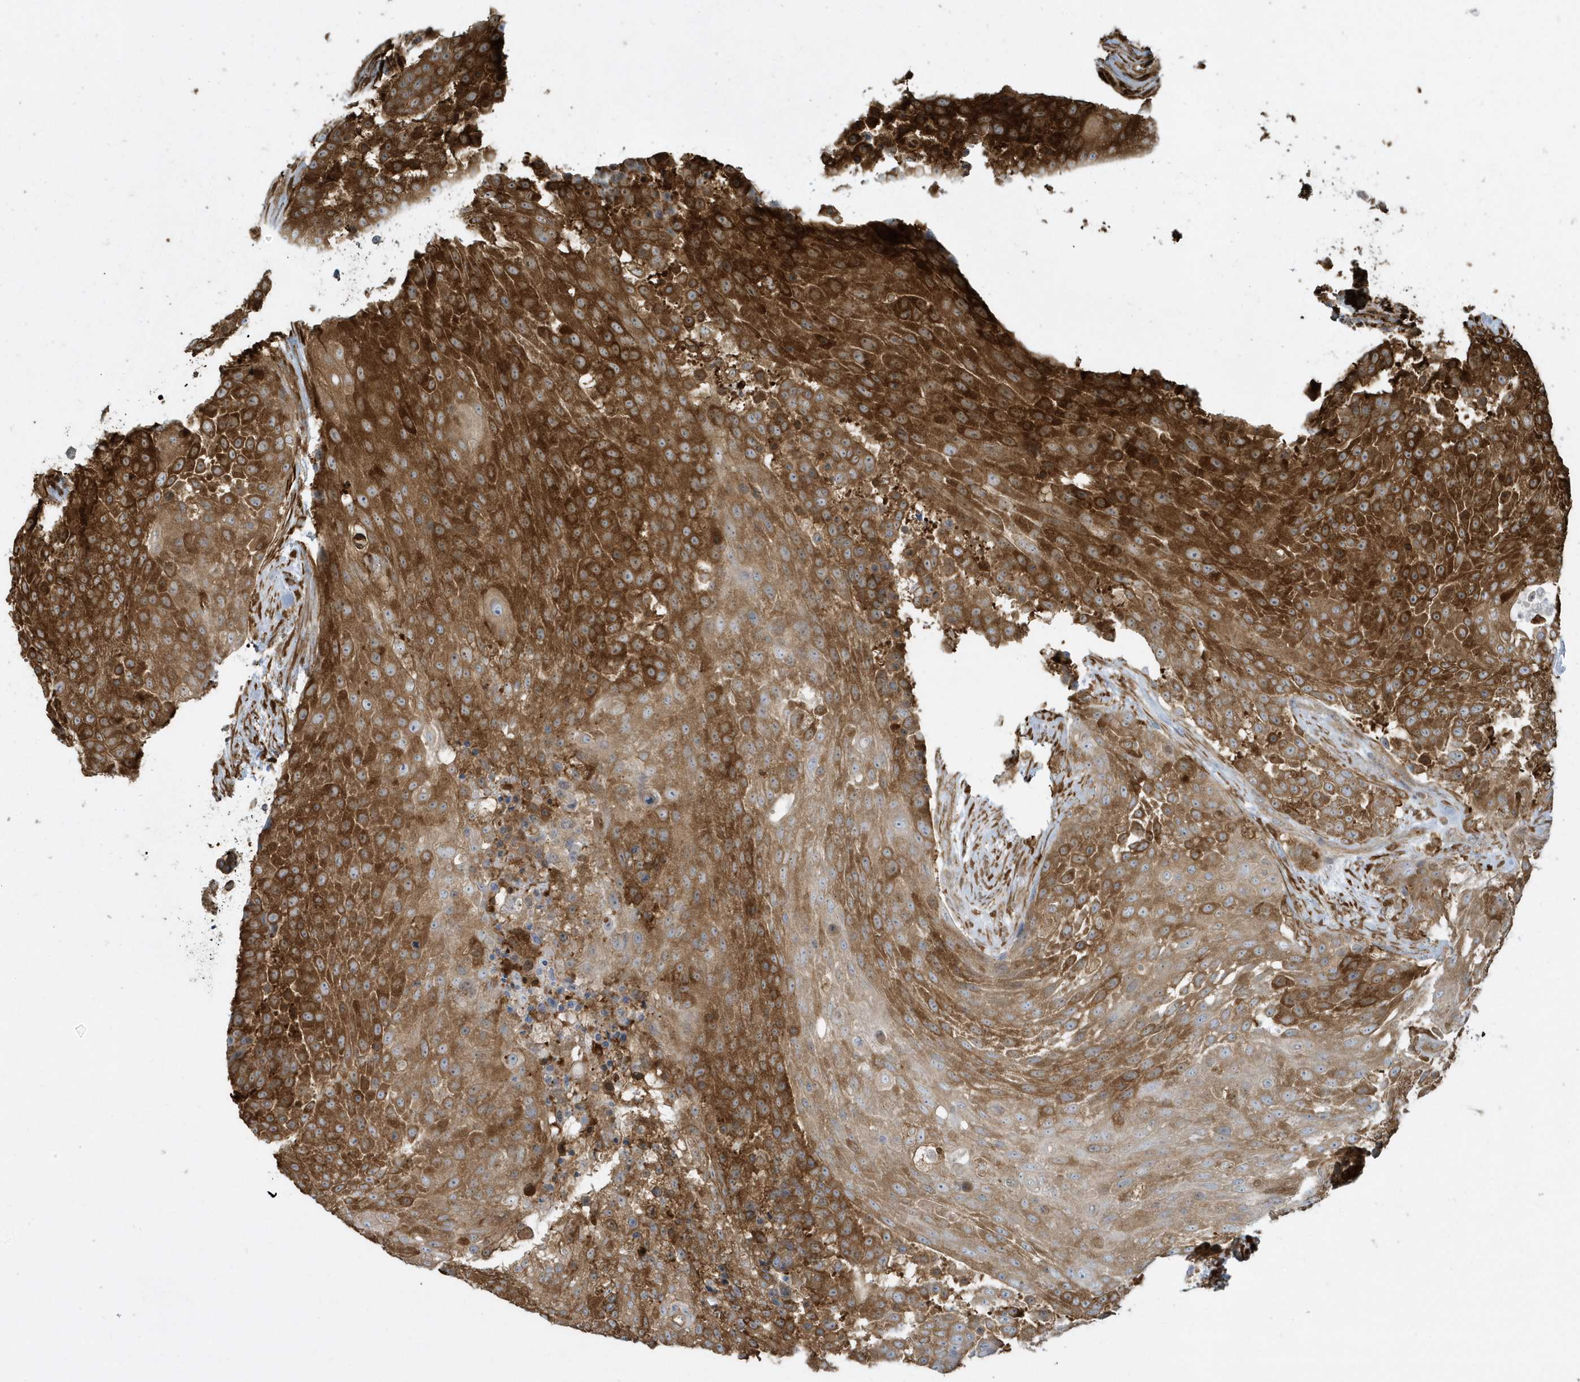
{"staining": {"intensity": "strong", "quantity": ">75%", "location": "cytoplasmic/membranous"}, "tissue": "urothelial cancer", "cell_type": "Tumor cells", "image_type": "cancer", "snomed": [{"axis": "morphology", "description": "Urothelial carcinoma, High grade"}, {"axis": "topography", "description": "Urinary bladder"}], "caption": "Urothelial cancer stained with immunohistochemistry displays strong cytoplasmic/membranous positivity in about >75% of tumor cells. (DAB IHC, brown staining for protein, blue staining for nuclei).", "gene": "CLCN6", "patient": {"sex": "female", "age": 63}}